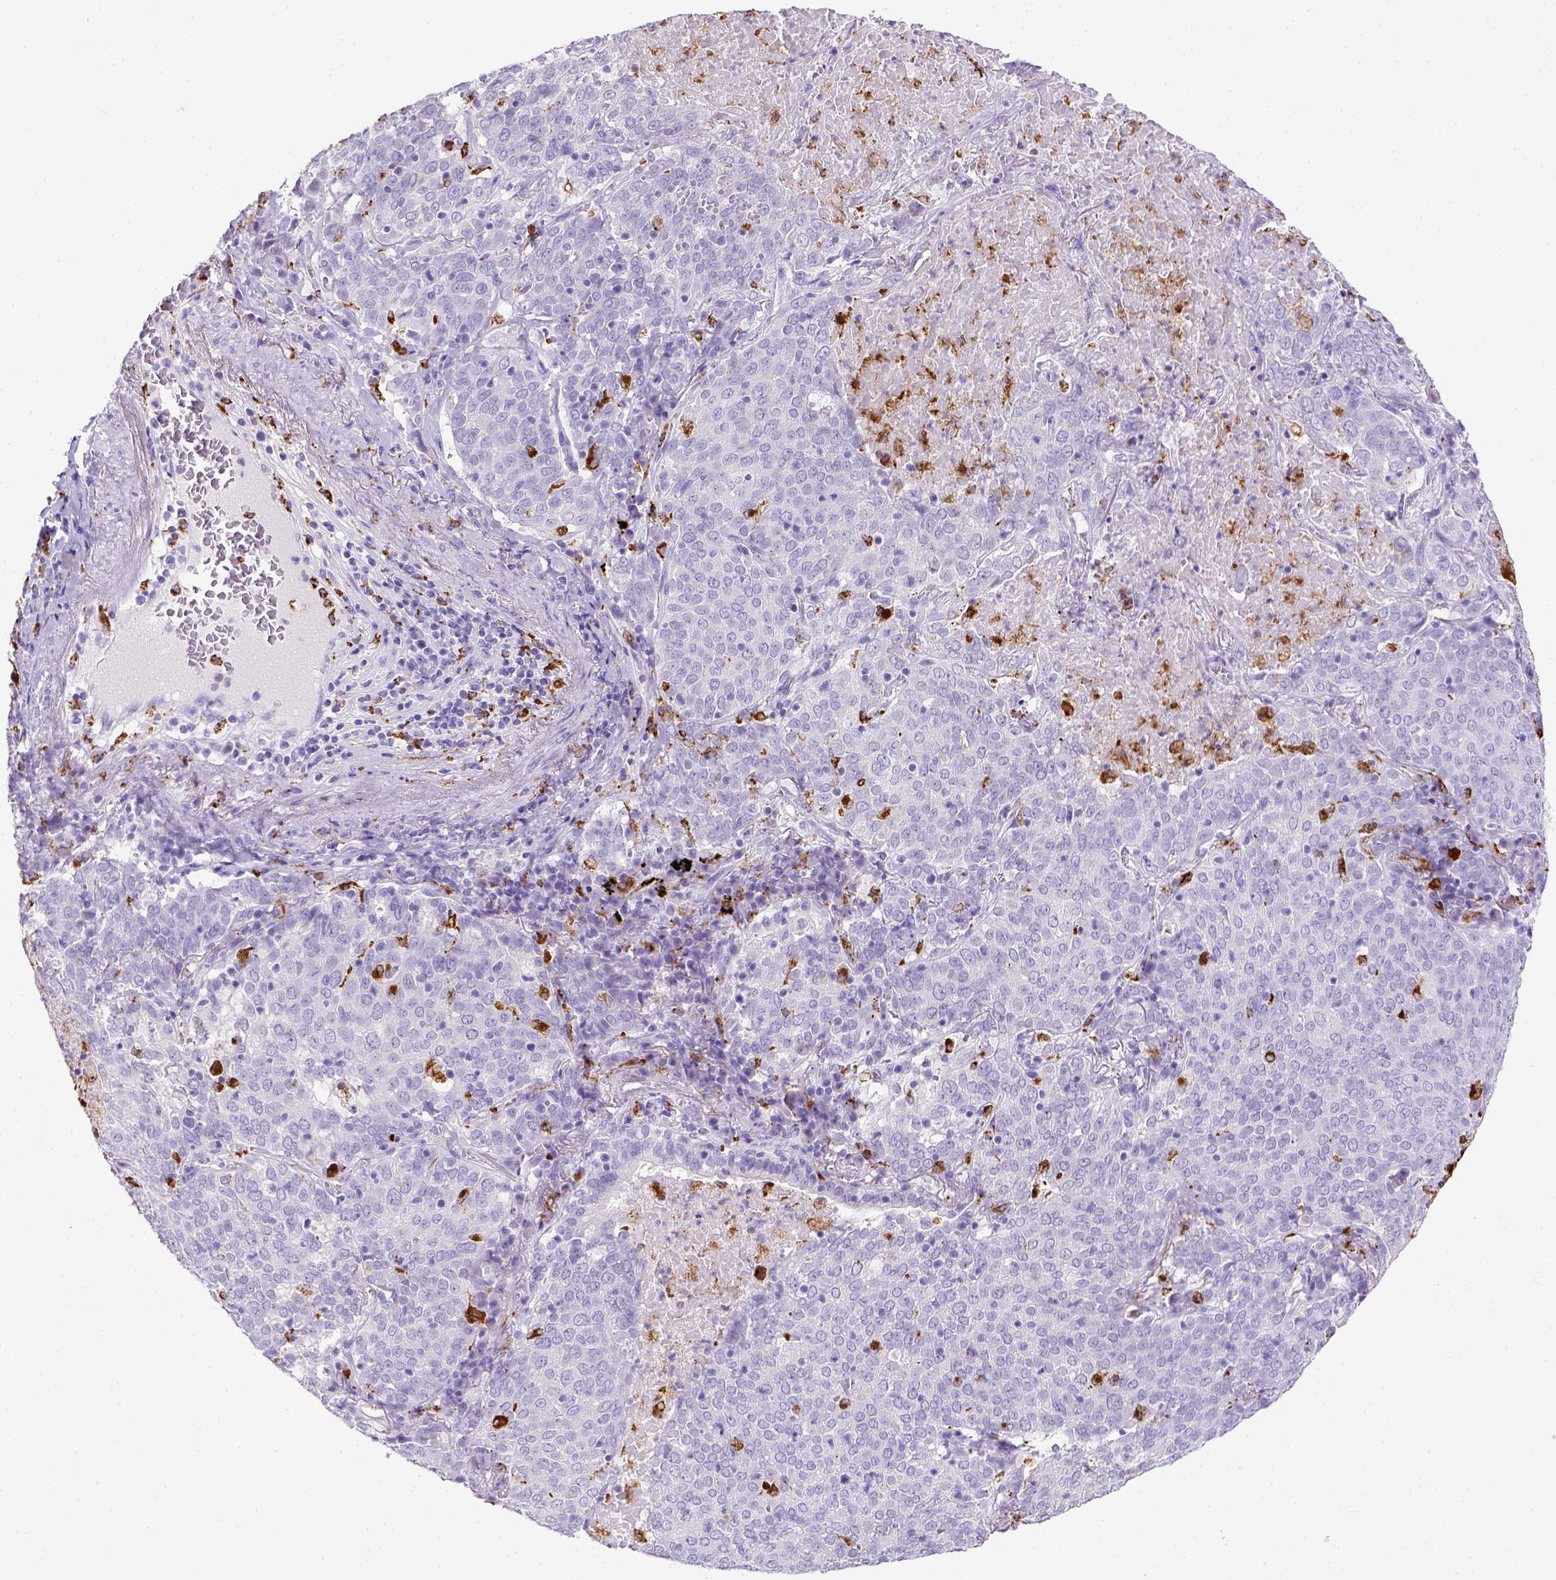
{"staining": {"intensity": "negative", "quantity": "none", "location": "none"}, "tissue": "lung cancer", "cell_type": "Tumor cells", "image_type": "cancer", "snomed": [{"axis": "morphology", "description": "Squamous cell carcinoma, NOS"}, {"axis": "topography", "description": "Lung"}], "caption": "Photomicrograph shows no protein staining in tumor cells of lung cancer (squamous cell carcinoma) tissue.", "gene": "CD68", "patient": {"sex": "male", "age": 82}}